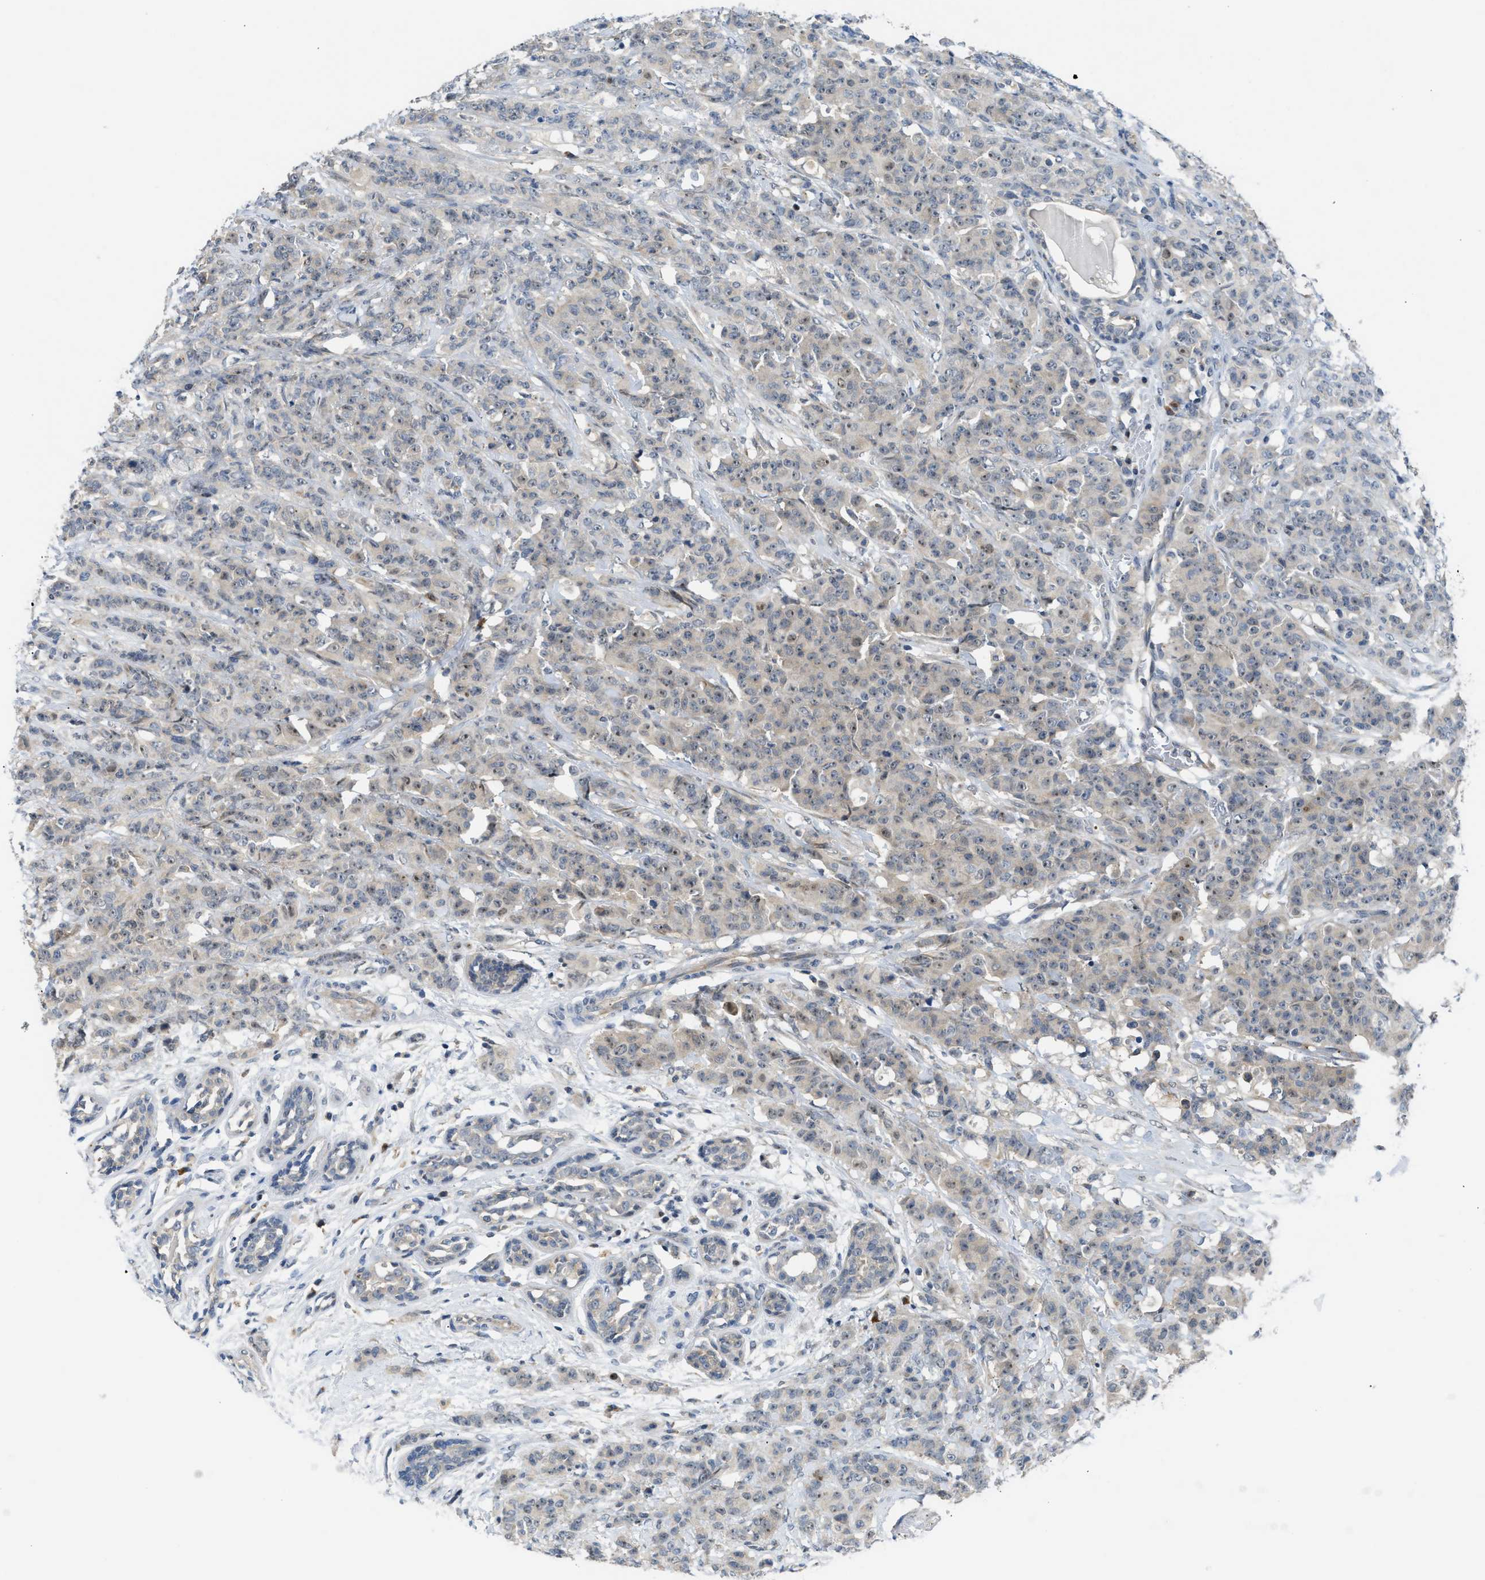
{"staining": {"intensity": "moderate", "quantity": "25%-75%", "location": "nuclear"}, "tissue": "breast cancer", "cell_type": "Tumor cells", "image_type": "cancer", "snomed": [{"axis": "morphology", "description": "Normal tissue, NOS"}, {"axis": "morphology", "description": "Duct carcinoma"}, {"axis": "topography", "description": "Breast"}], "caption": "Immunohistochemistry image of neoplastic tissue: human breast cancer (intraductal carcinoma) stained using immunohistochemistry (IHC) shows medium levels of moderate protein expression localized specifically in the nuclear of tumor cells, appearing as a nuclear brown color.", "gene": "ZNF251", "patient": {"sex": "female", "age": 40}}